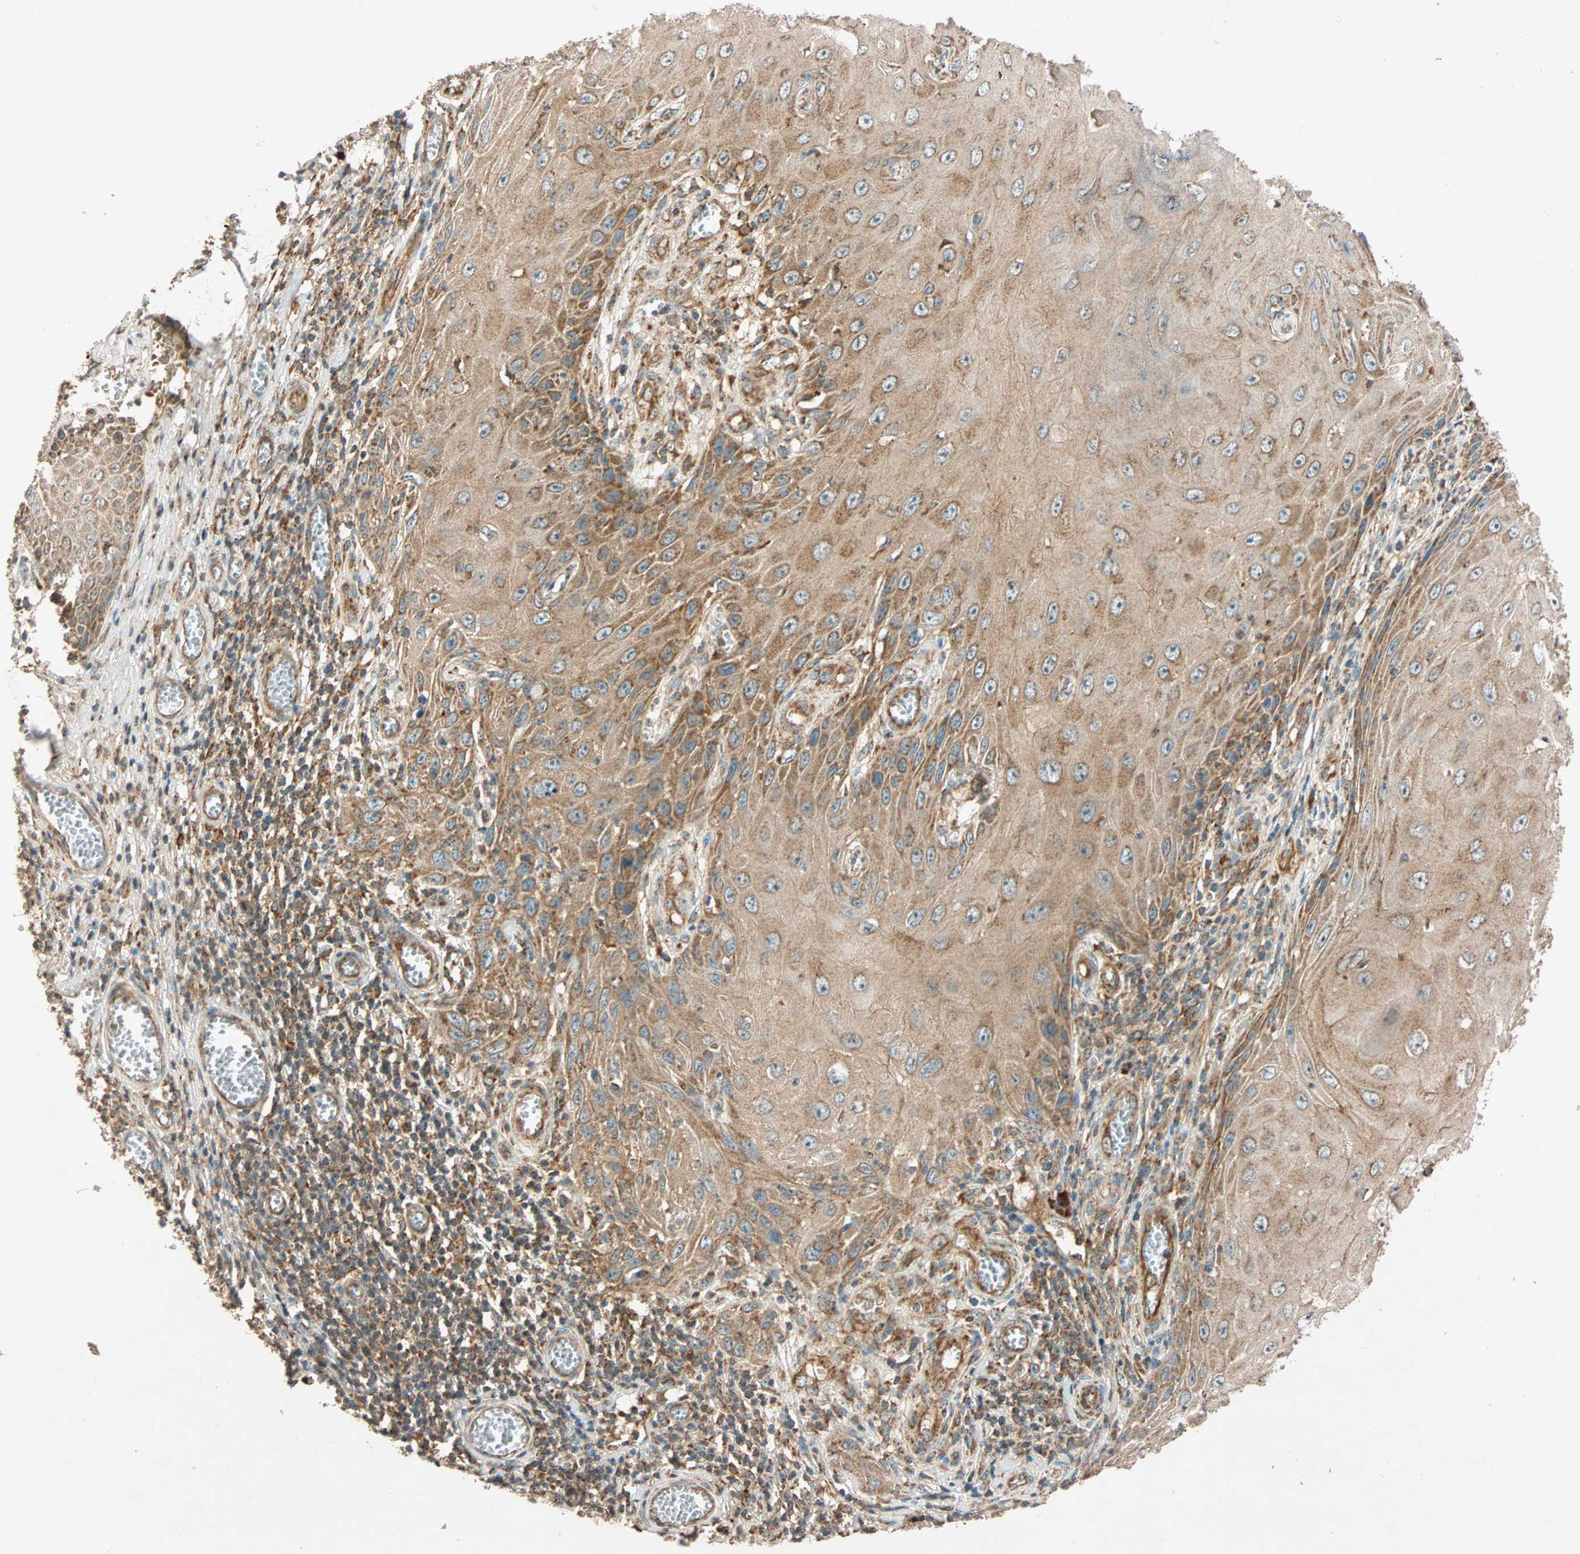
{"staining": {"intensity": "moderate", "quantity": ">75%", "location": "cytoplasmic/membranous"}, "tissue": "skin cancer", "cell_type": "Tumor cells", "image_type": "cancer", "snomed": [{"axis": "morphology", "description": "Squamous cell carcinoma, NOS"}, {"axis": "topography", "description": "Skin"}], "caption": "Protein staining of skin cancer tissue reveals moderate cytoplasmic/membranous staining in approximately >75% of tumor cells. Ihc stains the protein in brown and the nuclei are stained blue.", "gene": "MAPK1", "patient": {"sex": "female", "age": 73}}